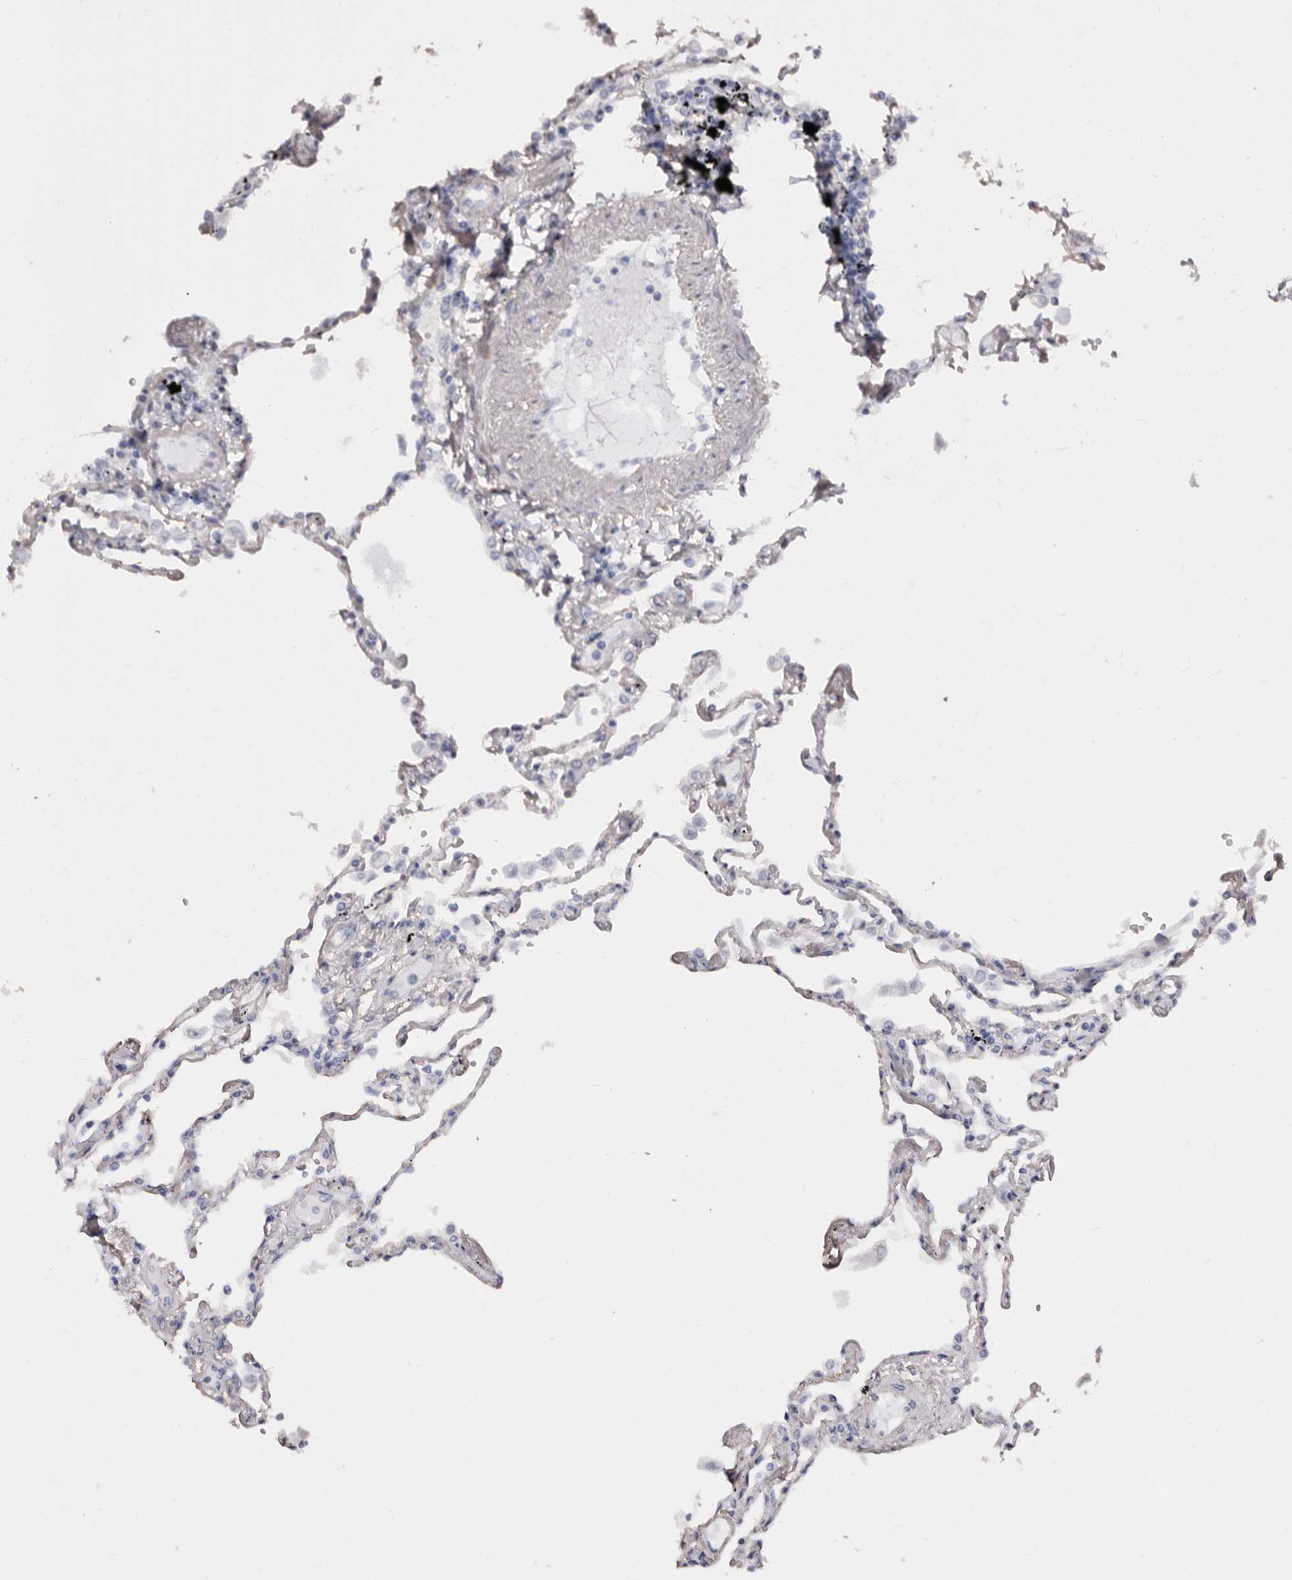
{"staining": {"intensity": "moderate", "quantity": "25%-75%", "location": "cytoplasmic/membranous"}, "tissue": "lung", "cell_type": "Alveolar cells", "image_type": "normal", "snomed": [{"axis": "morphology", "description": "Normal tissue, NOS"}, {"axis": "topography", "description": "Lung"}], "caption": "Protein expression analysis of normal lung demonstrates moderate cytoplasmic/membranous positivity in approximately 25%-75% of alveolar cells.", "gene": "COQ8B", "patient": {"sex": "female", "age": 67}}